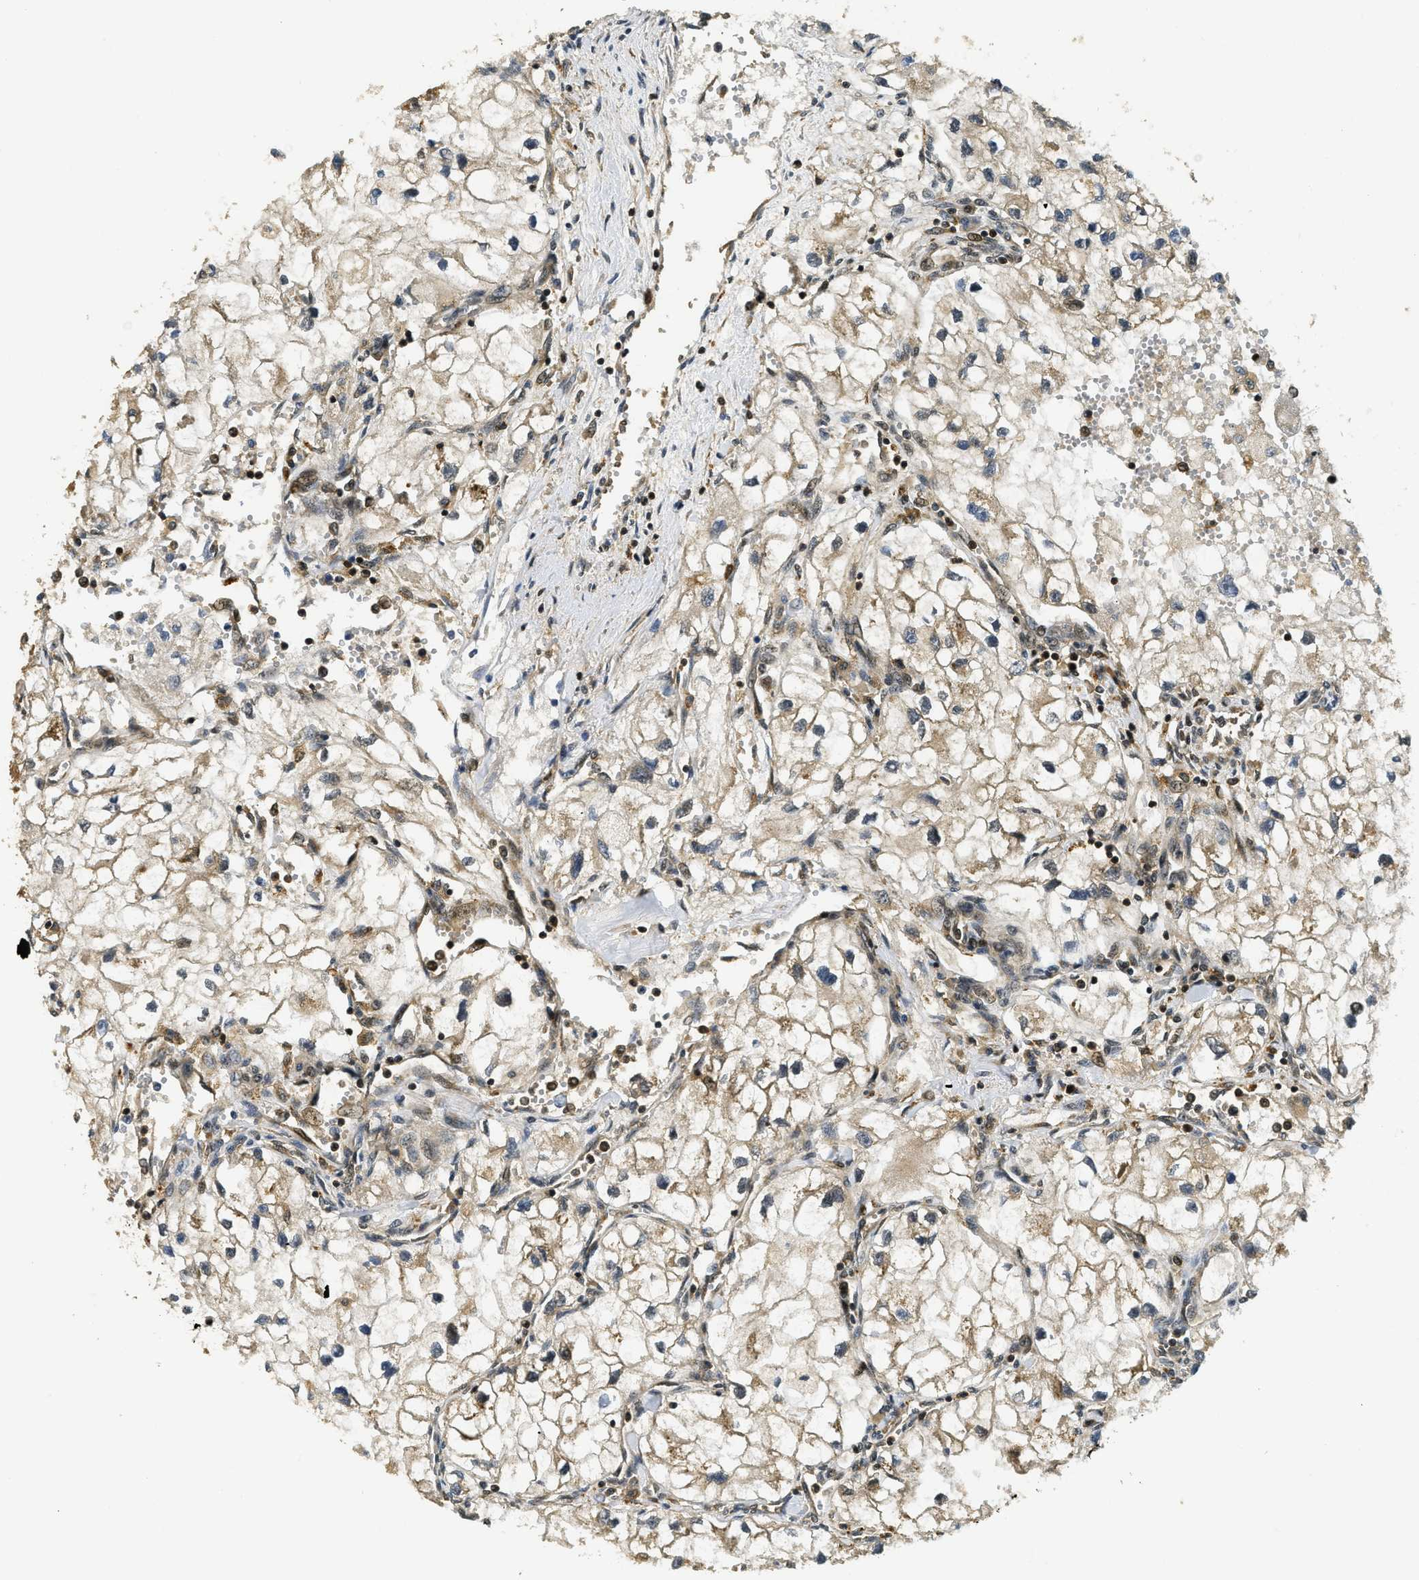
{"staining": {"intensity": "weak", "quantity": ">75%", "location": "cytoplasmic/membranous"}, "tissue": "renal cancer", "cell_type": "Tumor cells", "image_type": "cancer", "snomed": [{"axis": "morphology", "description": "Adenocarcinoma, NOS"}, {"axis": "topography", "description": "Kidney"}], "caption": "Human renal cancer (adenocarcinoma) stained with a brown dye exhibits weak cytoplasmic/membranous positive positivity in about >75% of tumor cells.", "gene": "ADSL", "patient": {"sex": "female", "age": 70}}